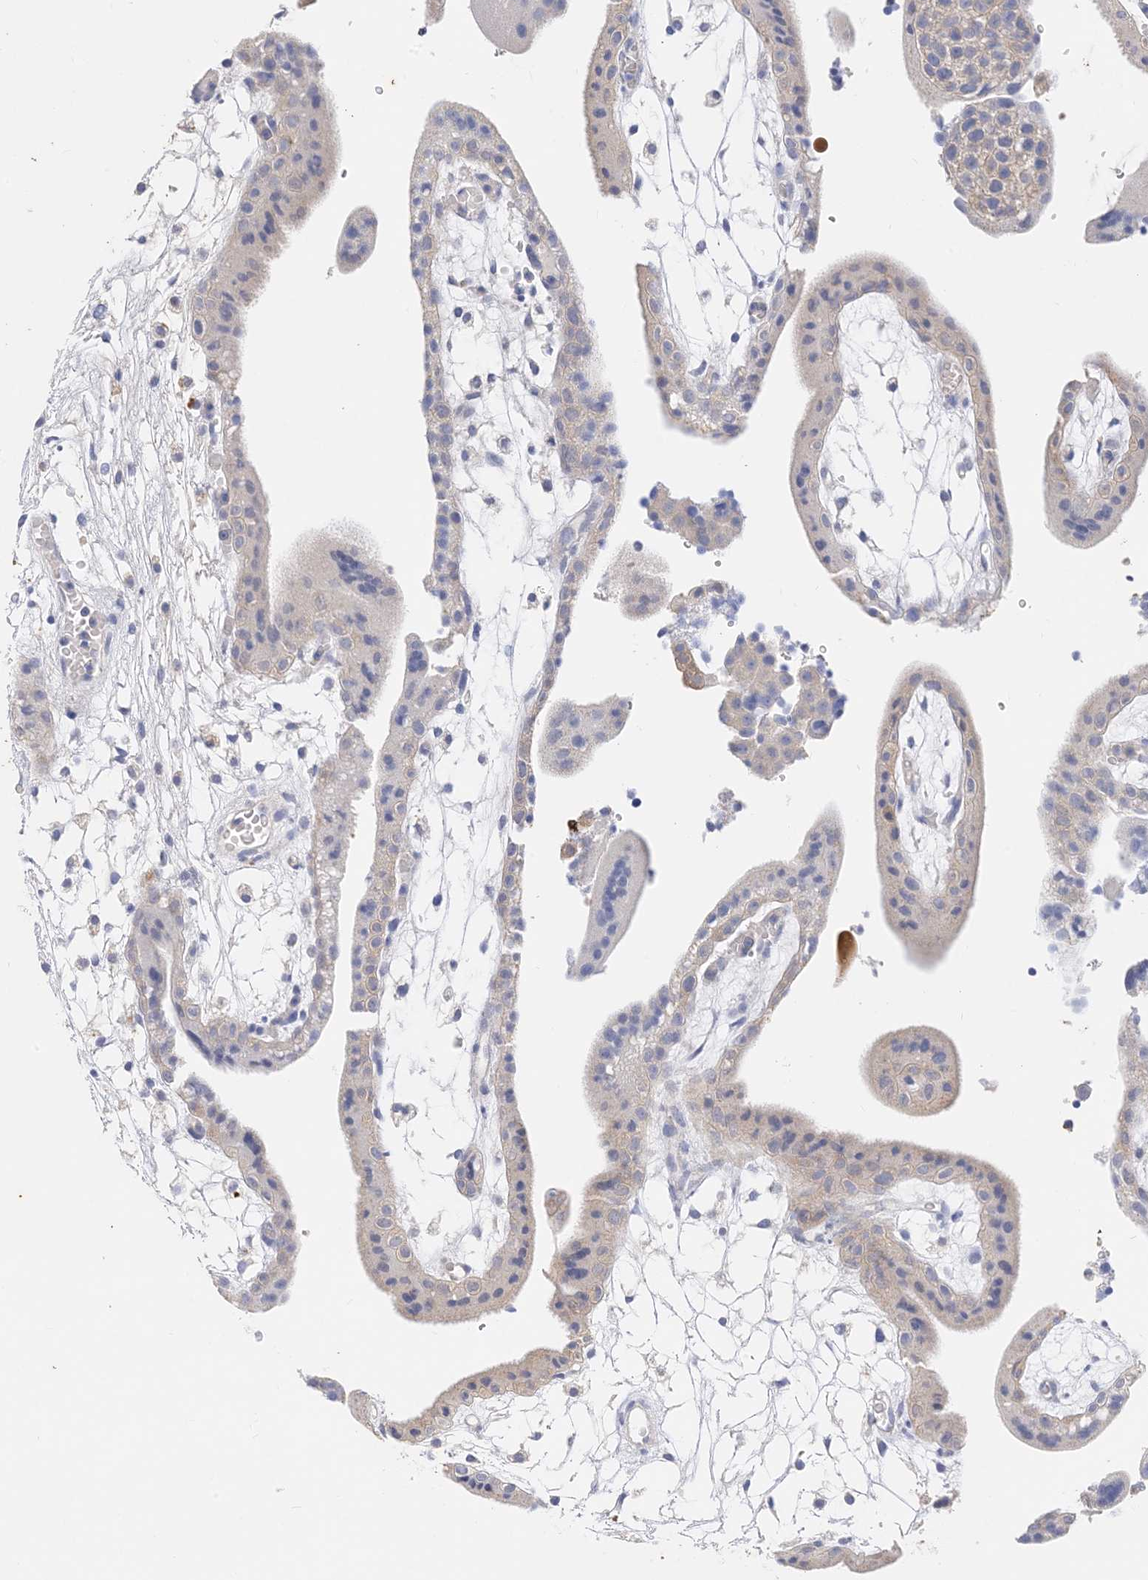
{"staining": {"intensity": "weak", "quantity": ">75%", "location": "cytoplasmic/membranous"}, "tissue": "placenta", "cell_type": "Decidual cells", "image_type": "normal", "snomed": [{"axis": "morphology", "description": "Normal tissue, NOS"}, {"axis": "topography", "description": "Placenta"}], "caption": "Benign placenta shows weak cytoplasmic/membranous expression in about >75% of decidual cells, visualized by immunohistochemistry. The staining was performed using DAB, with brown indicating positive protein expression. Nuclei are stained blue with hematoxylin.", "gene": "ARV1", "patient": {"sex": "female", "age": 18}}